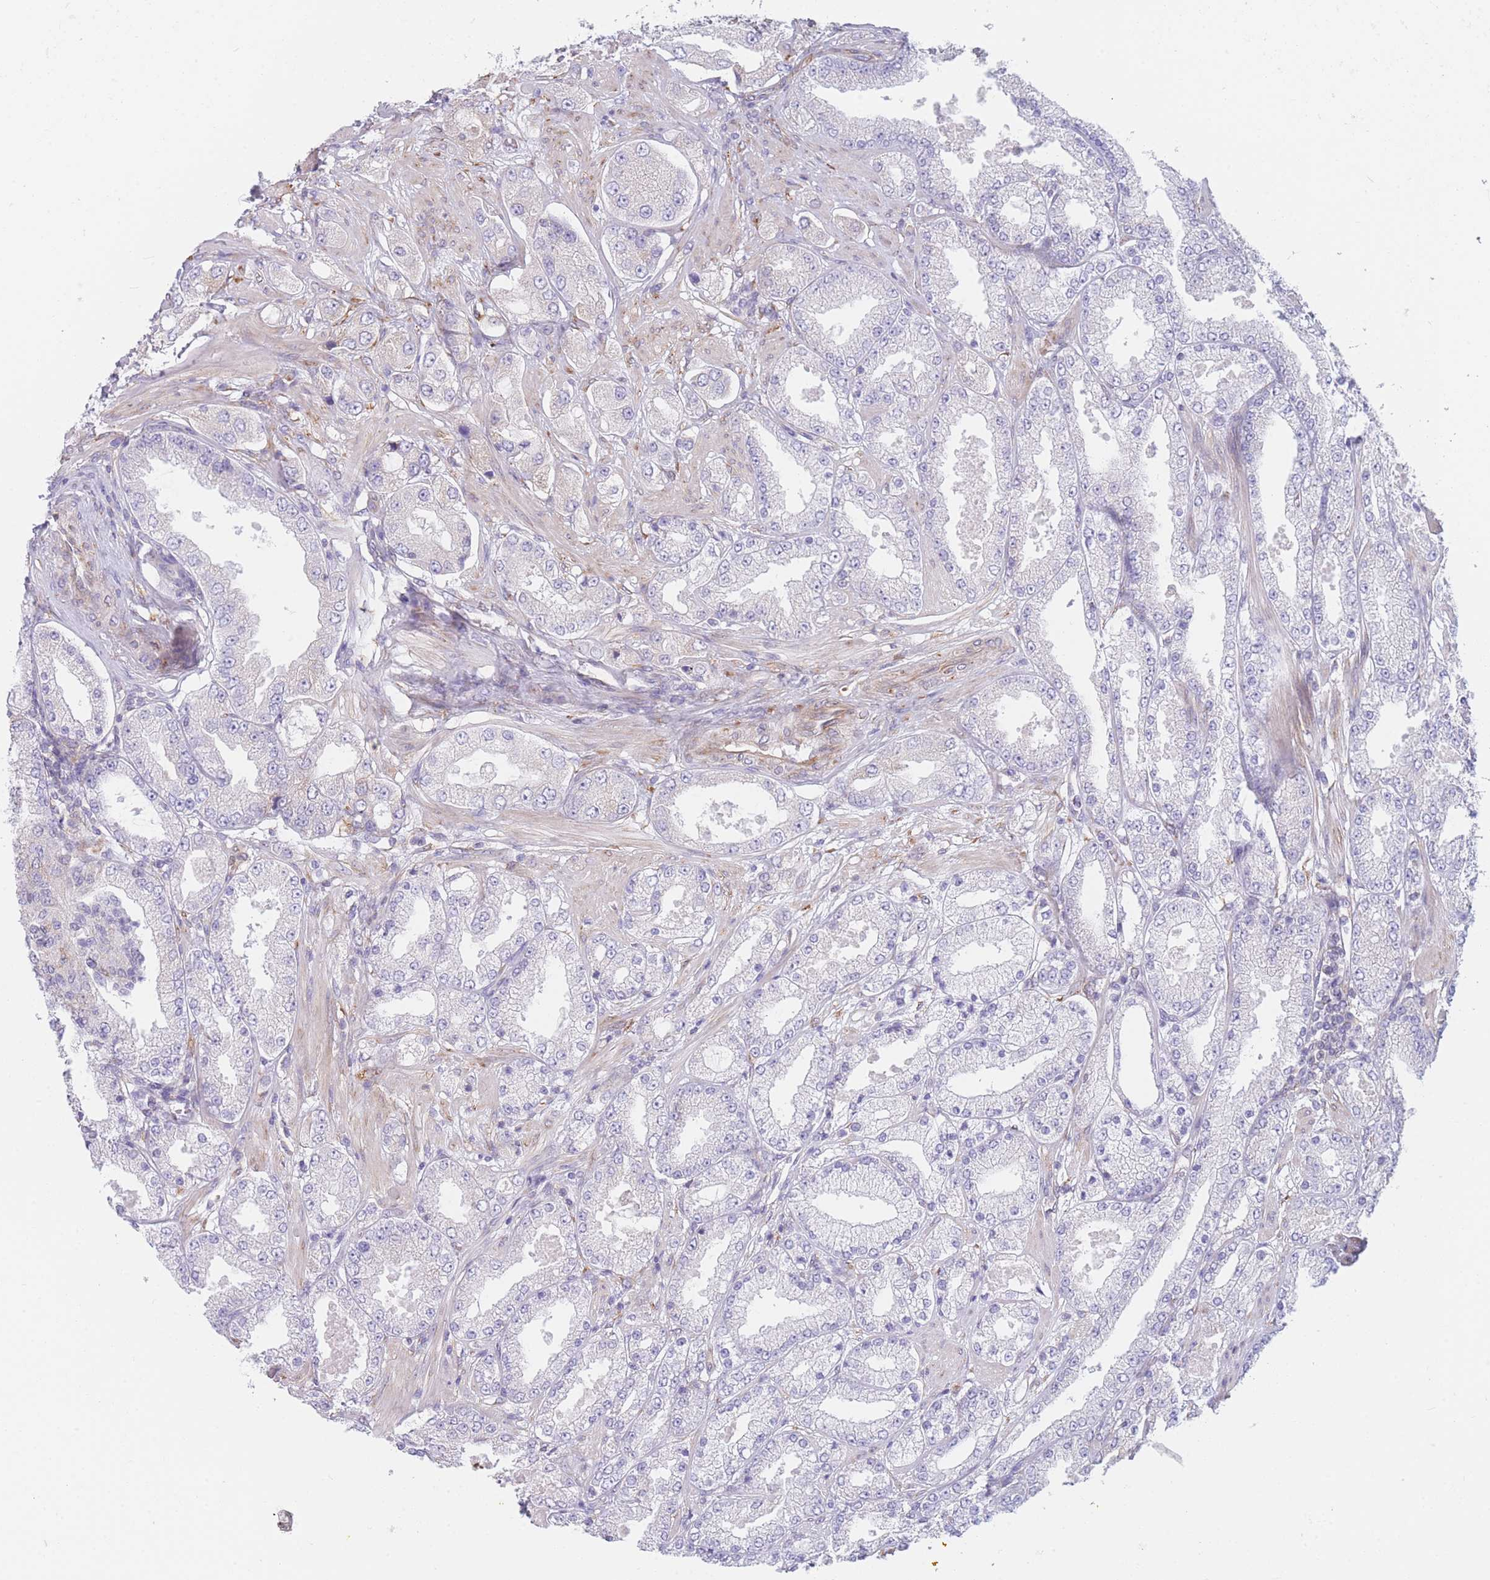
{"staining": {"intensity": "negative", "quantity": "none", "location": "none"}, "tissue": "prostate cancer", "cell_type": "Tumor cells", "image_type": "cancer", "snomed": [{"axis": "morphology", "description": "Adenocarcinoma, High grade"}, {"axis": "topography", "description": "Prostate"}], "caption": "Prostate cancer (adenocarcinoma (high-grade)) was stained to show a protein in brown. There is no significant staining in tumor cells.", "gene": "AK9", "patient": {"sex": "male", "age": 68}}